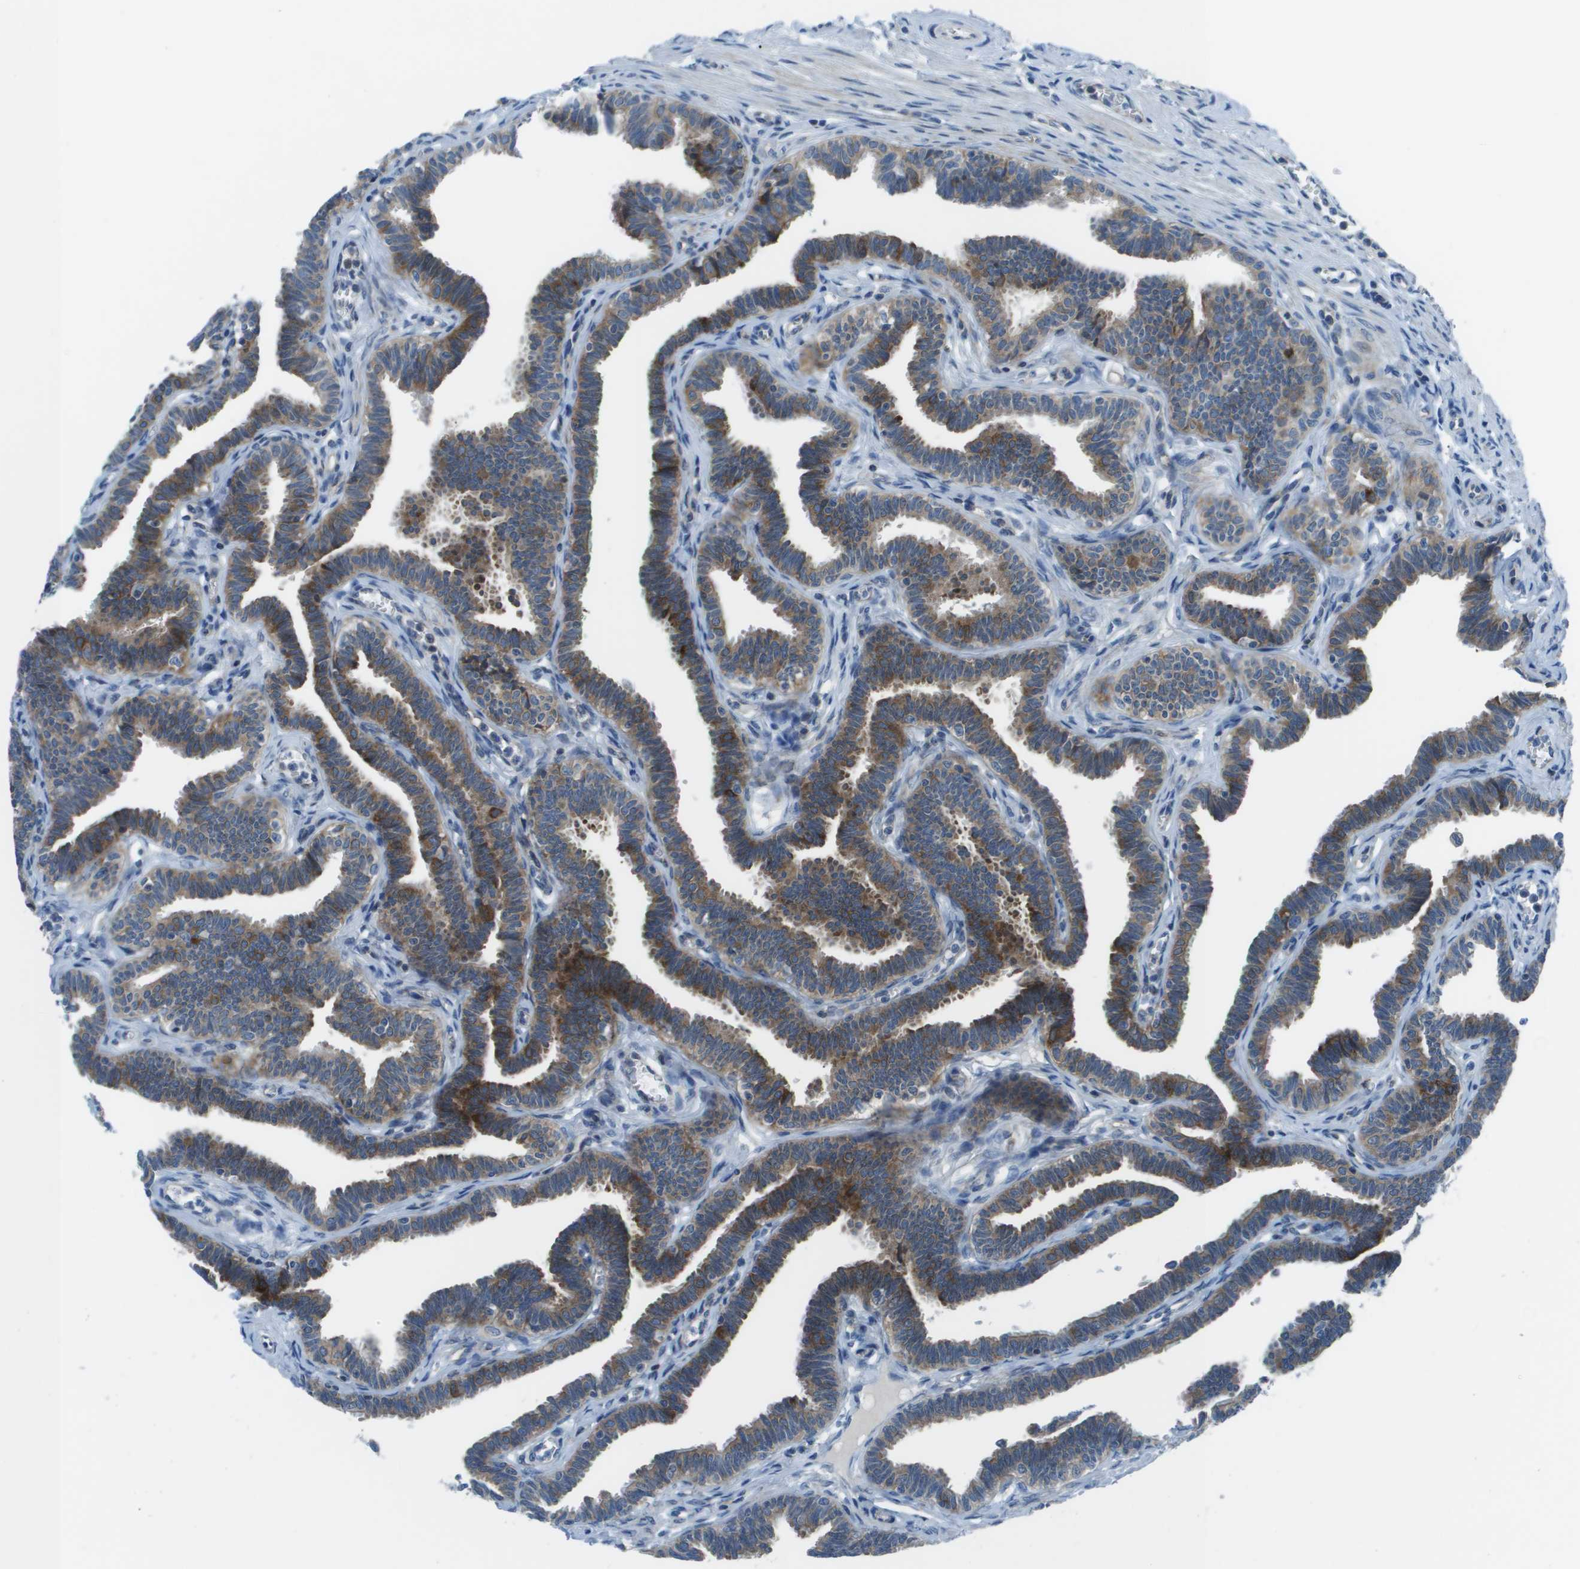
{"staining": {"intensity": "moderate", "quantity": ">75%", "location": "cytoplasmic/membranous"}, "tissue": "fallopian tube", "cell_type": "Glandular cells", "image_type": "normal", "snomed": [{"axis": "morphology", "description": "Normal tissue, NOS"}, {"axis": "topography", "description": "Fallopian tube"}, {"axis": "topography", "description": "Ovary"}], "caption": "Protein staining of benign fallopian tube demonstrates moderate cytoplasmic/membranous expression in about >75% of glandular cells.", "gene": "STIP1", "patient": {"sex": "female", "age": 23}}